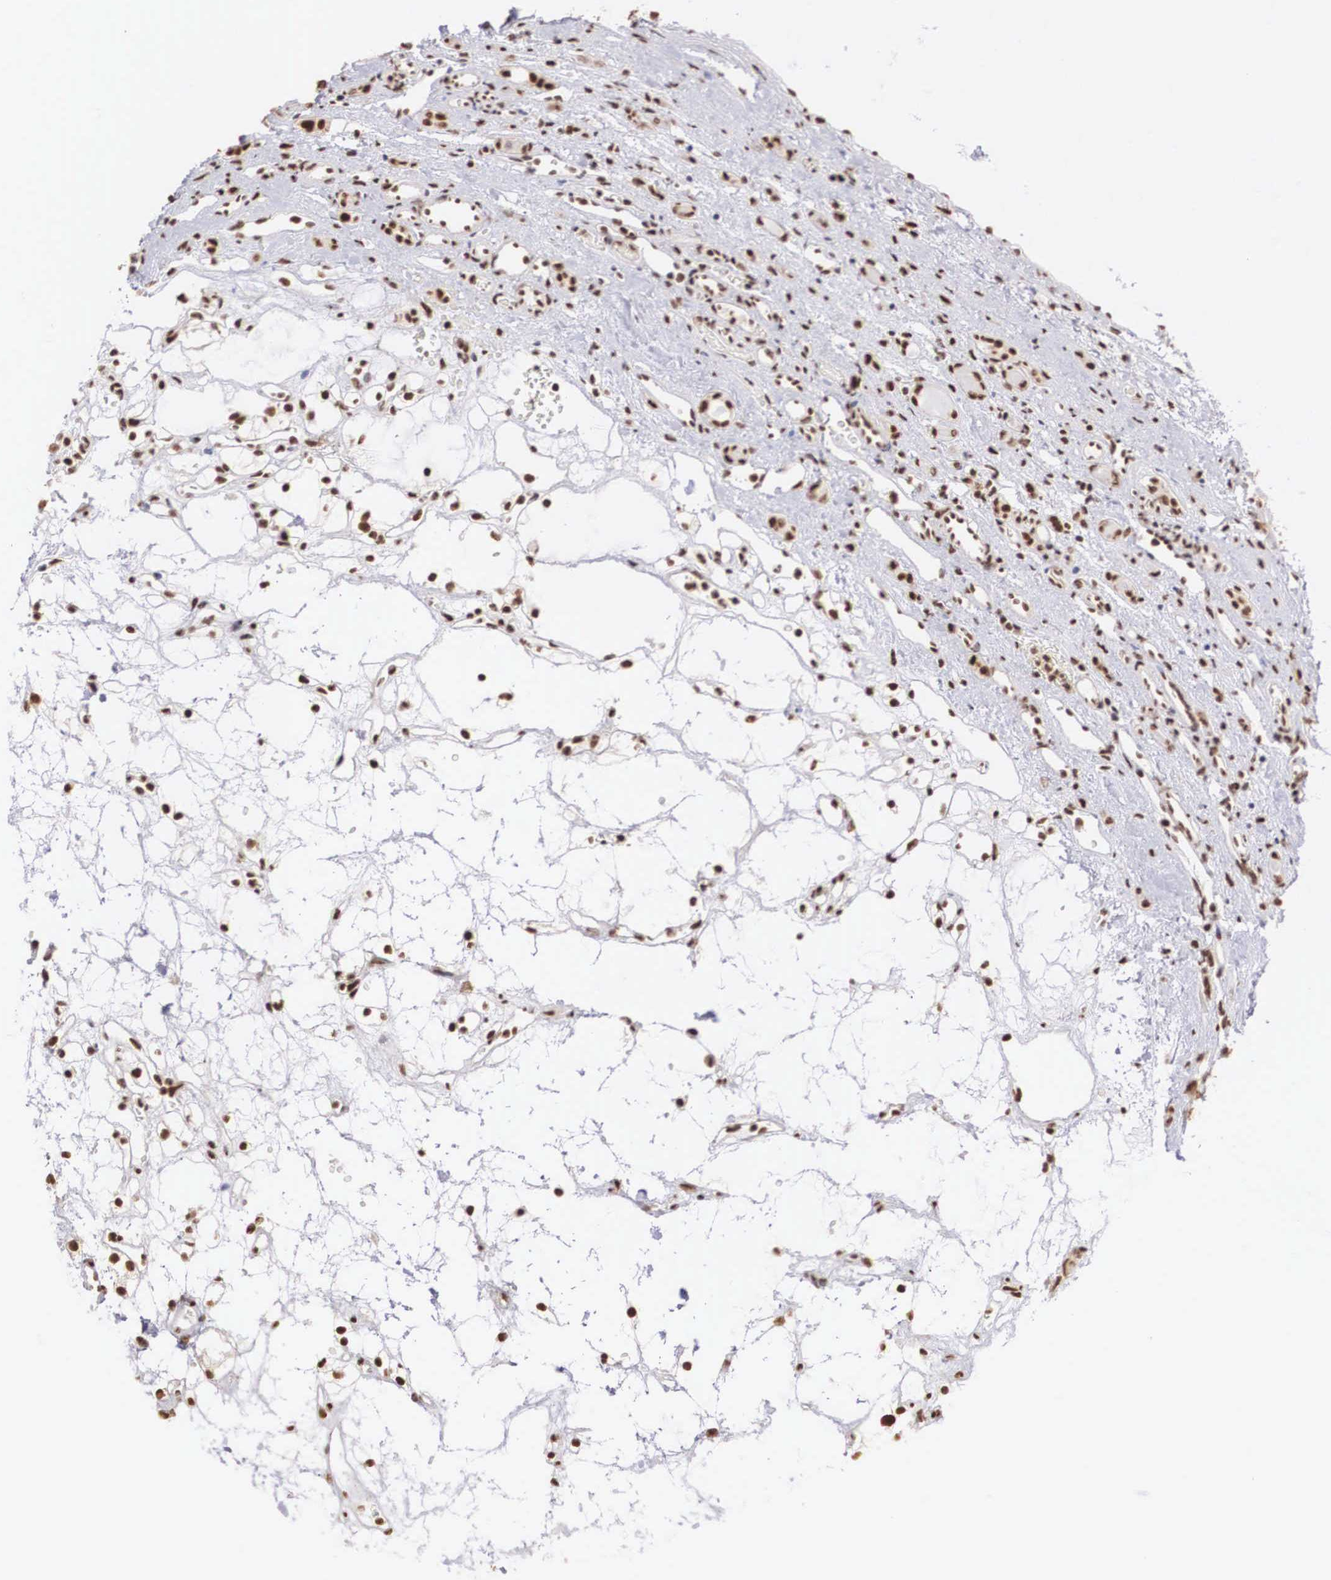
{"staining": {"intensity": "strong", "quantity": ">75%", "location": "nuclear"}, "tissue": "renal cancer", "cell_type": "Tumor cells", "image_type": "cancer", "snomed": [{"axis": "morphology", "description": "Adenocarcinoma, NOS"}, {"axis": "topography", "description": "Kidney"}], "caption": "A photomicrograph of human renal cancer stained for a protein shows strong nuclear brown staining in tumor cells. The staining is performed using DAB brown chromogen to label protein expression. The nuclei are counter-stained blue using hematoxylin.", "gene": "HTATSF1", "patient": {"sex": "female", "age": 60}}